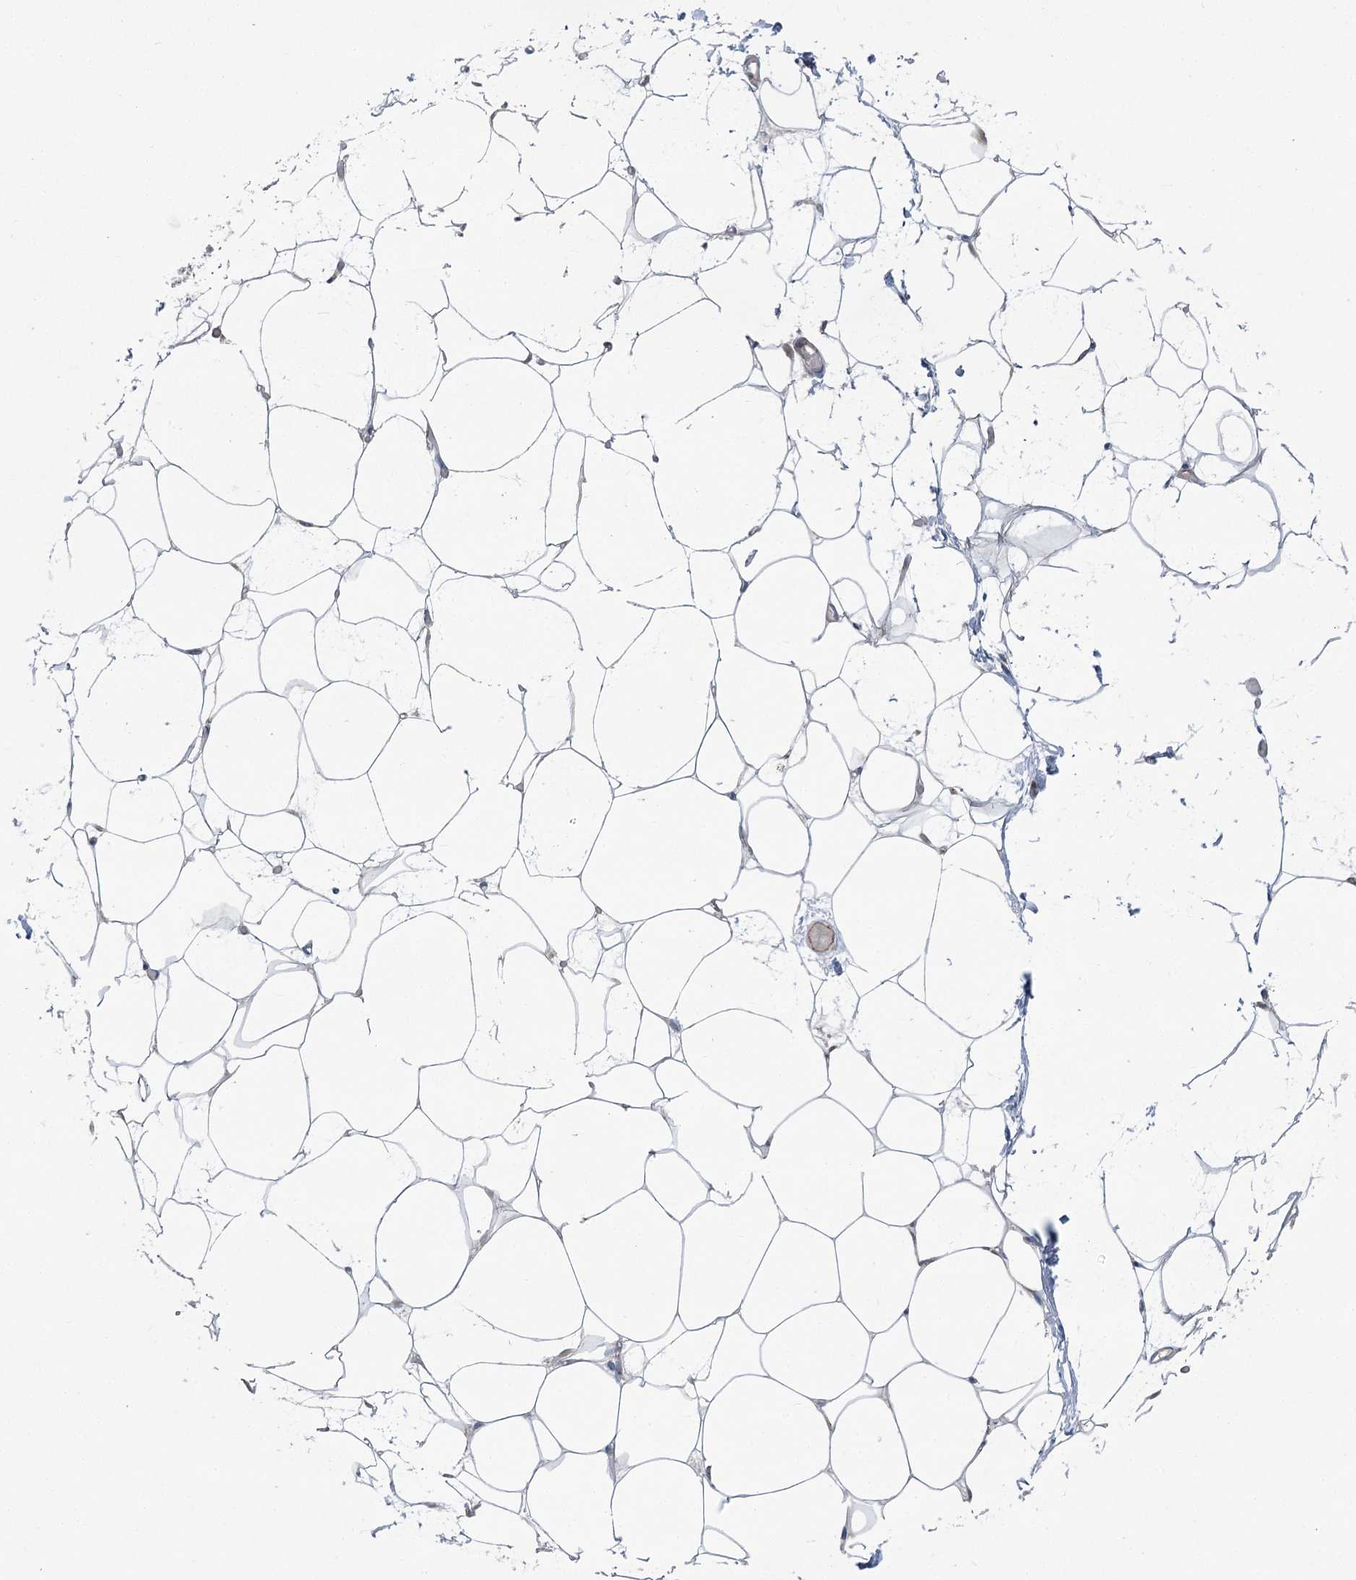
{"staining": {"intensity": "weak", "quantity": "<25%", "location": "cytoplasmic/membranous"}, "tissue": "adipose tissue", "cell_type": "Adipocytes", "image_type": "normal", "snomed": [{"axis": "morphology", "description": "Normal tissue, NOS"}, {"axis": "topography", "description": "Breast"}], "caption": "A histopathology image of adipose tissue stained for a protein shows no brown staining in adipocytes.", "gene": "SCN11A", "patient": {"sex": "female", "age": 23}}